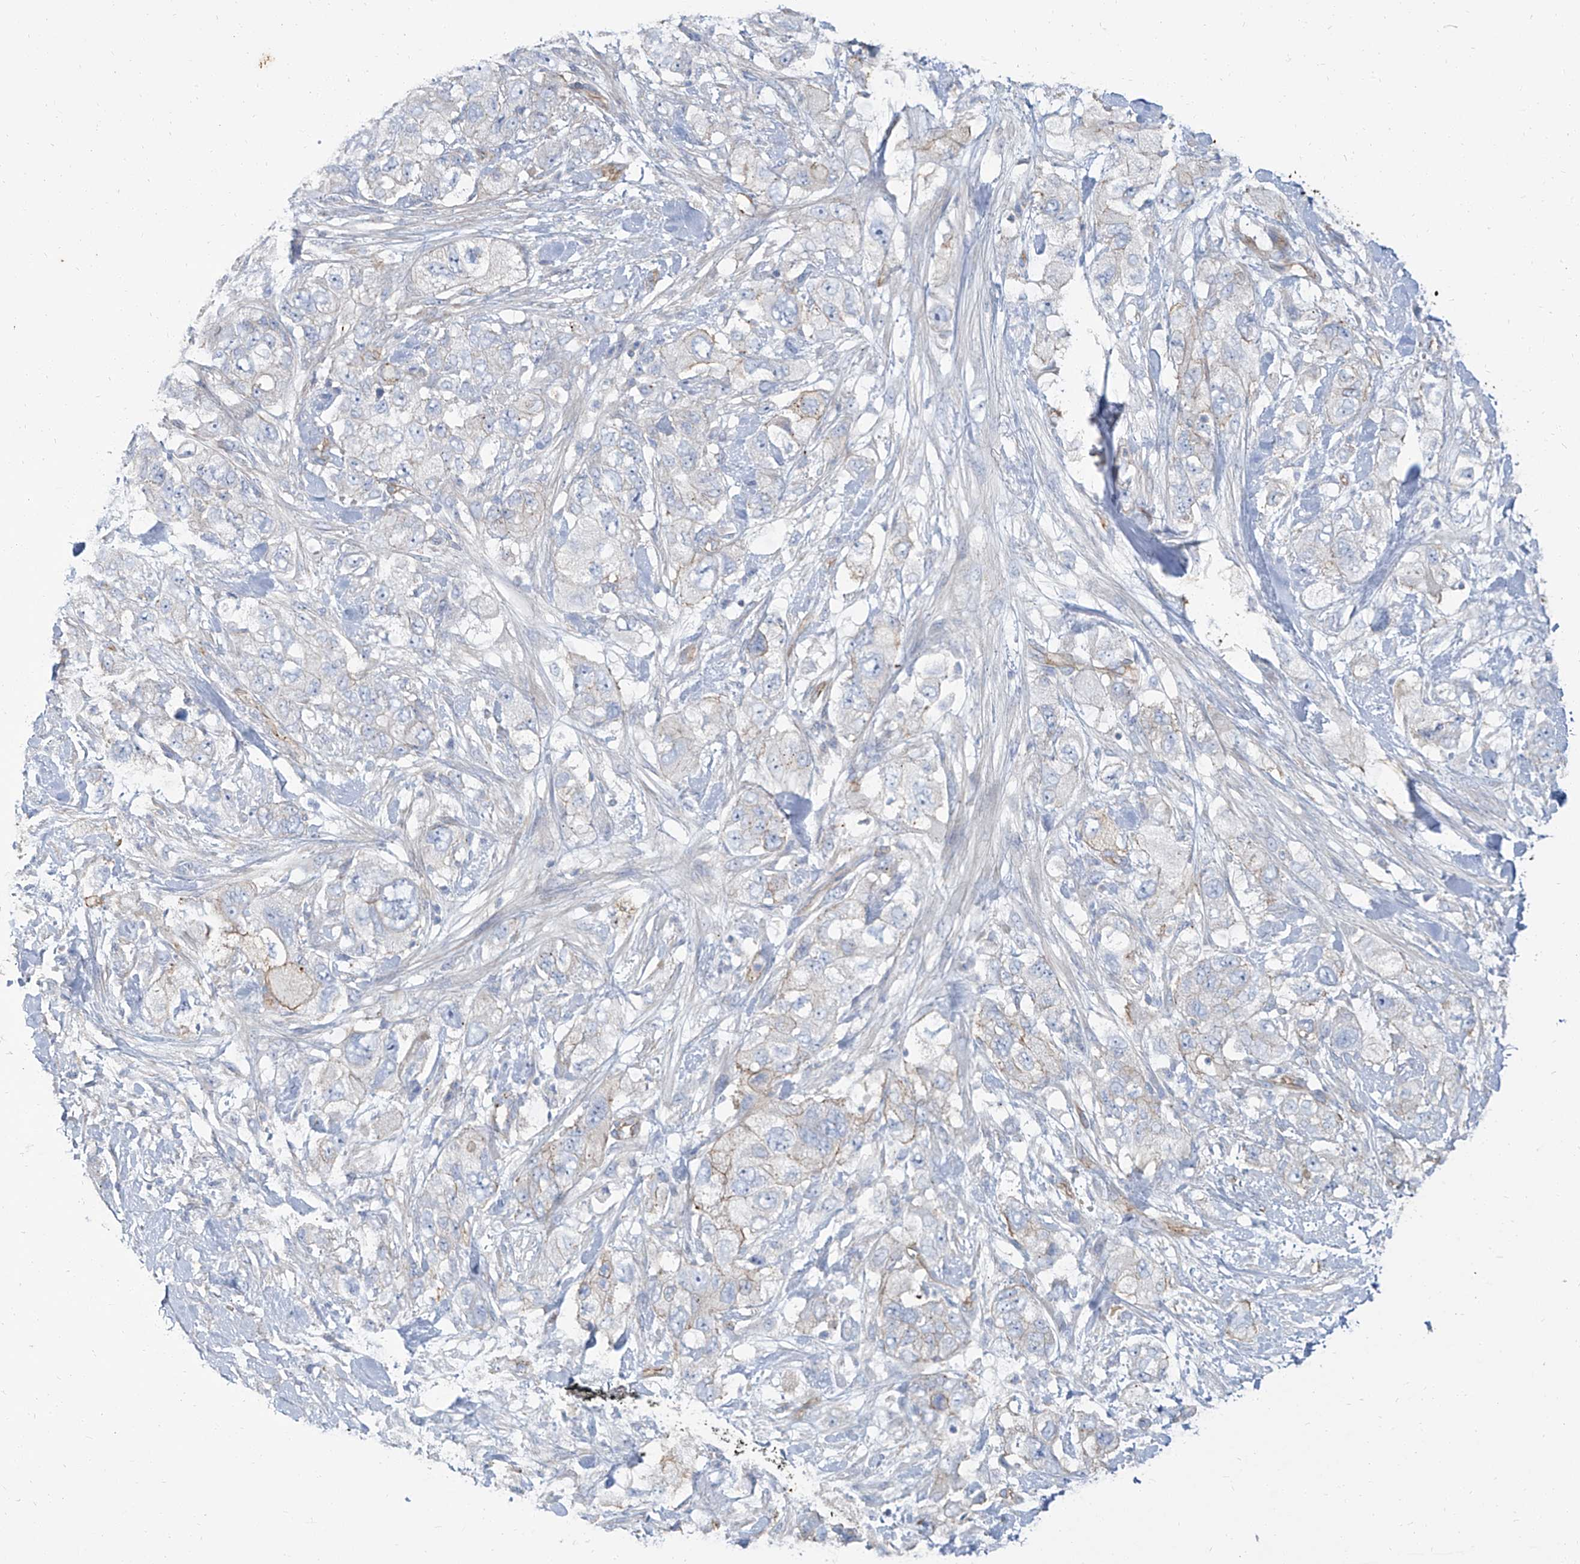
{"staining": {"intensity": "negative", "quantity": "none", "location": "none"}, "tissue": "pancreatic cancer", "cell_type": "Tumor cells", "image_type": "cancer", "snomed": [{"axis": "morphology", "description": "Adenocarcinoma, NOS"}, {"axis": "topography", "description": "Pancreas"}], "caption": "Tumor cells show no significant protein expression in pancreatic cancer (adenocarcinoma). (DAB (3,3'-diaminobenzidine) immunohistochemistry, high magnification).", "gene": "TXLNB", "patient": {"sex": "female", "age": 73}}